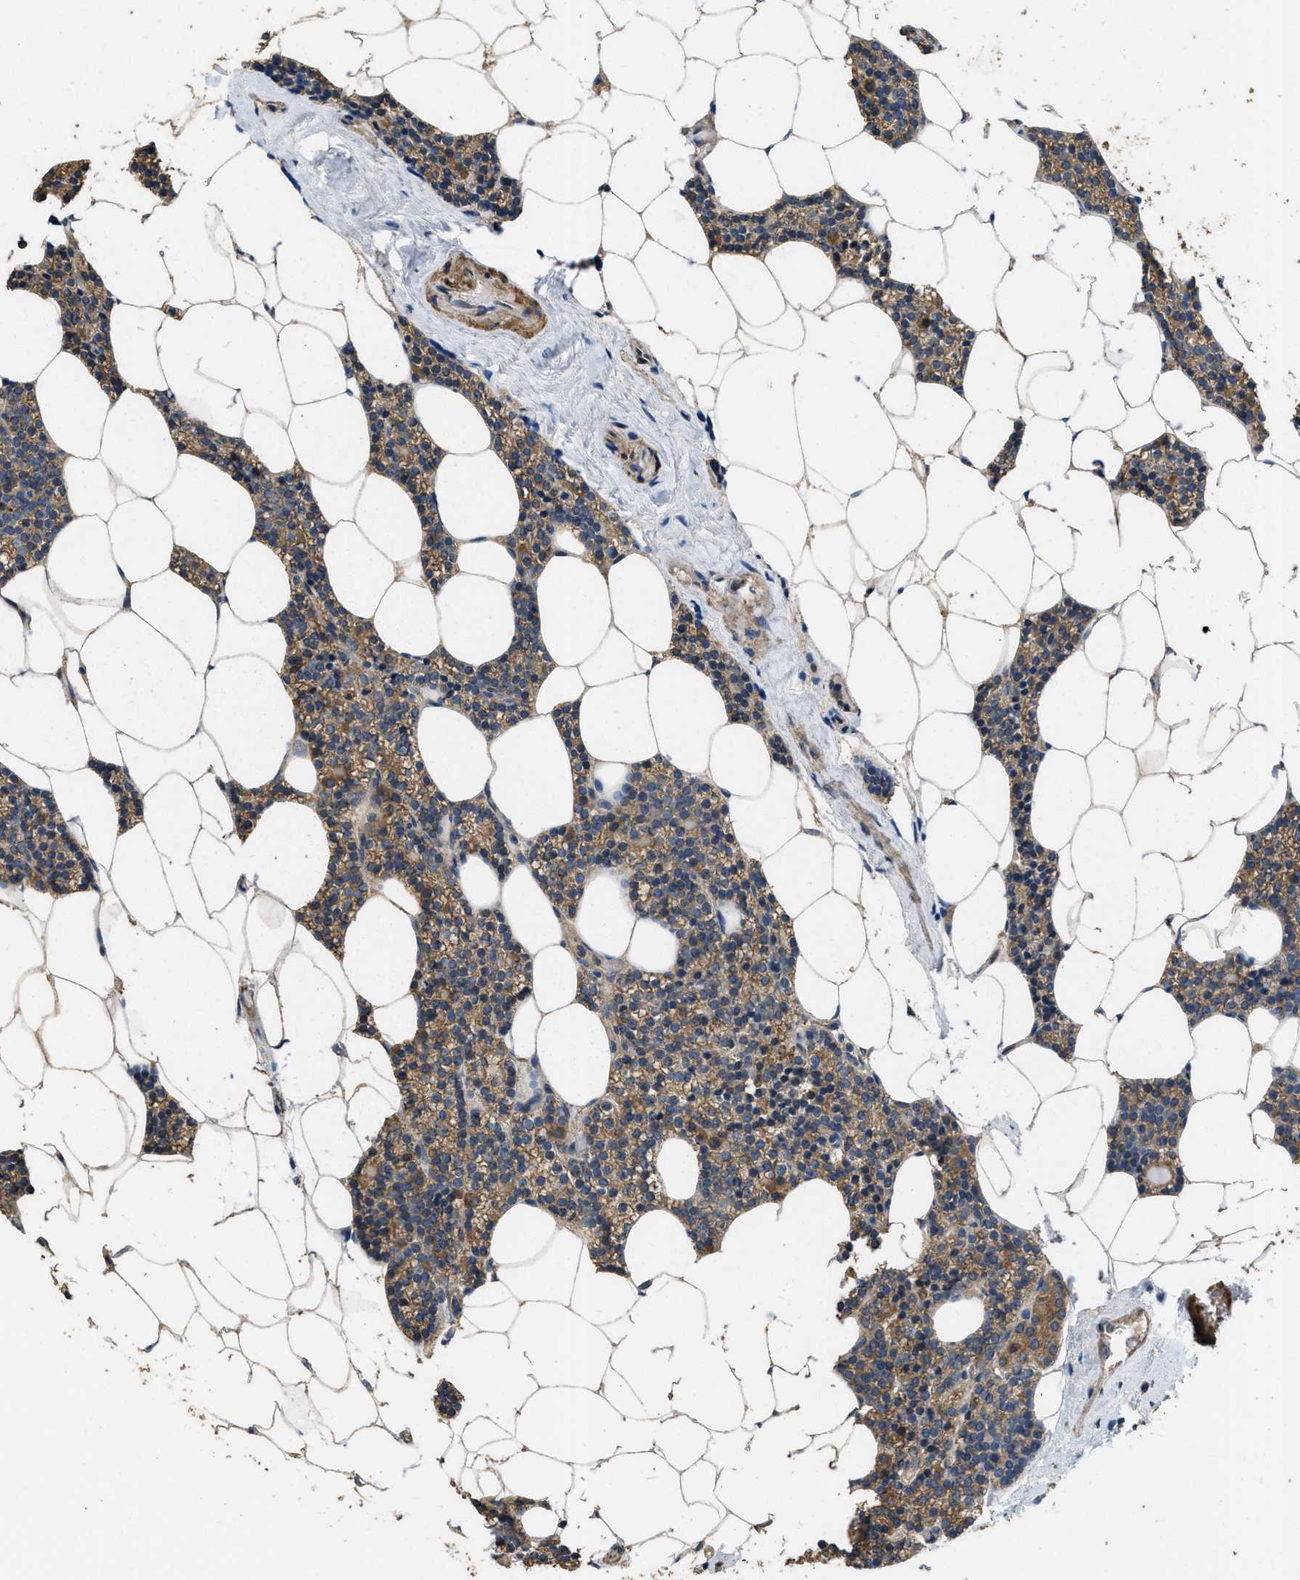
{"staining": {"intensity": "moderate", "quantity": ">75%", "location": "cytoplasmic/membranous"}, "tissue": "parathyroid gland", "cell_type": "Glandular cells", "image_type": "normal", "snomed": [{"axis": "morphology", "description": "Normal tissue, NOS"}, {"axis": "morphology", "description": "Adenoma, NOS"}, {"axis": "topography", "description": "Parathyroid gland"}], "caption": "Immunohistochemical staining of benign parathyroid gland demonstrates moderate cytoplasmic/membranous protein staining in approximately >75% of glandular cells.", "gene": "THBS2", "patient": {"sex": "female", "age": 70}}